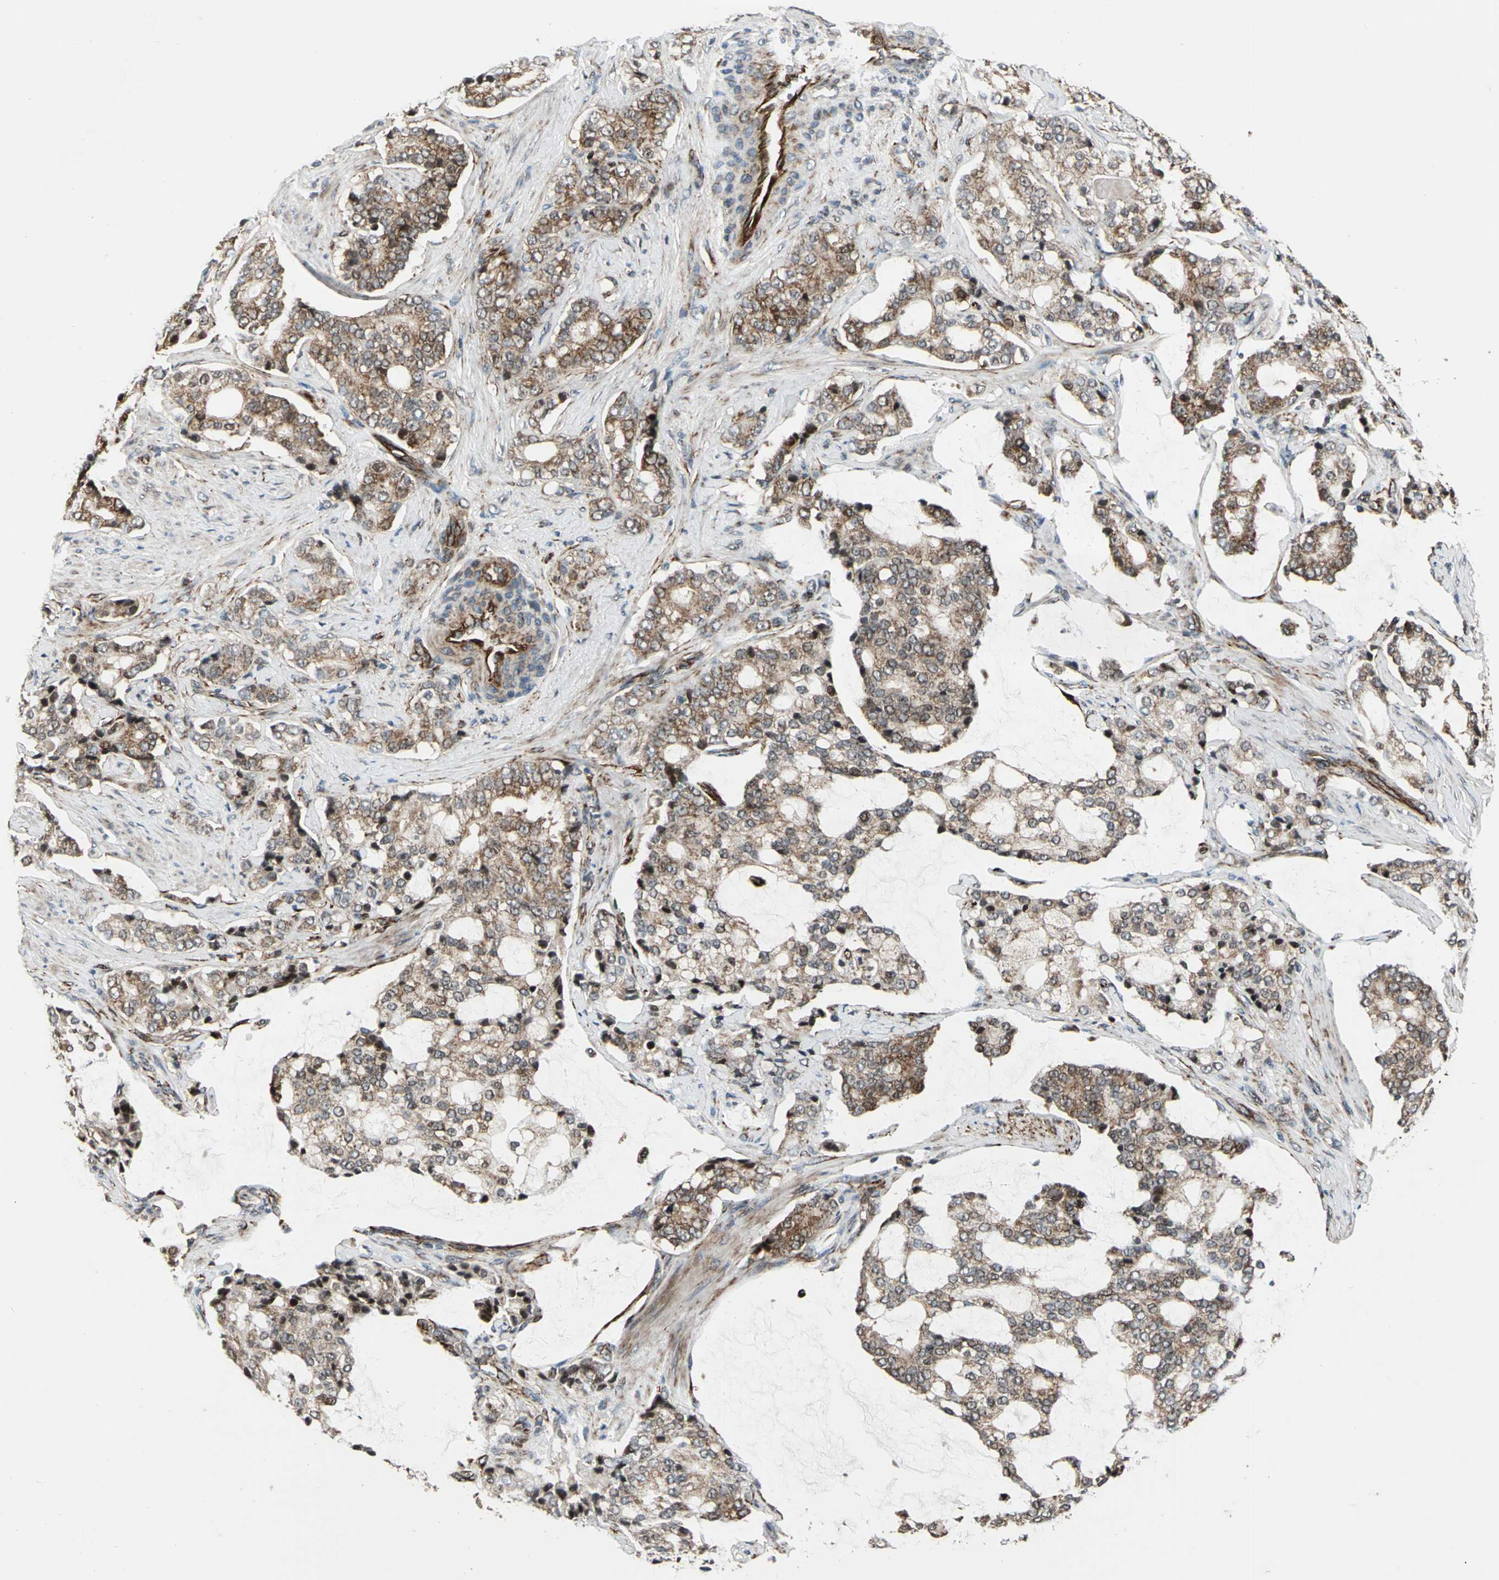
{"staining": {"intensity": "moderate", "quantity": ">75%", "location": "cytoplasmic/membranous"}, "tissue": "prostate cancer", "cell_type": "Tumor cells", "image_type": "cancer", "snomed": [{"axis": "morphology", "description": "Adenocarcinoma, Low grade"}, {"axis": "topography", "description": "Prostate"}], "caption": "This micrograph reveals low-grade adenocarcinoma (prostate) stained with immunohistochemistry (IHC) to label a protein in brown. The cytoplasmic/membranous of tumor cells show moderate positivity for the protein. Nuclei are counter-stained blue.", "gene": "EXD2", "patient": {"sex": "male", "age": 58}}